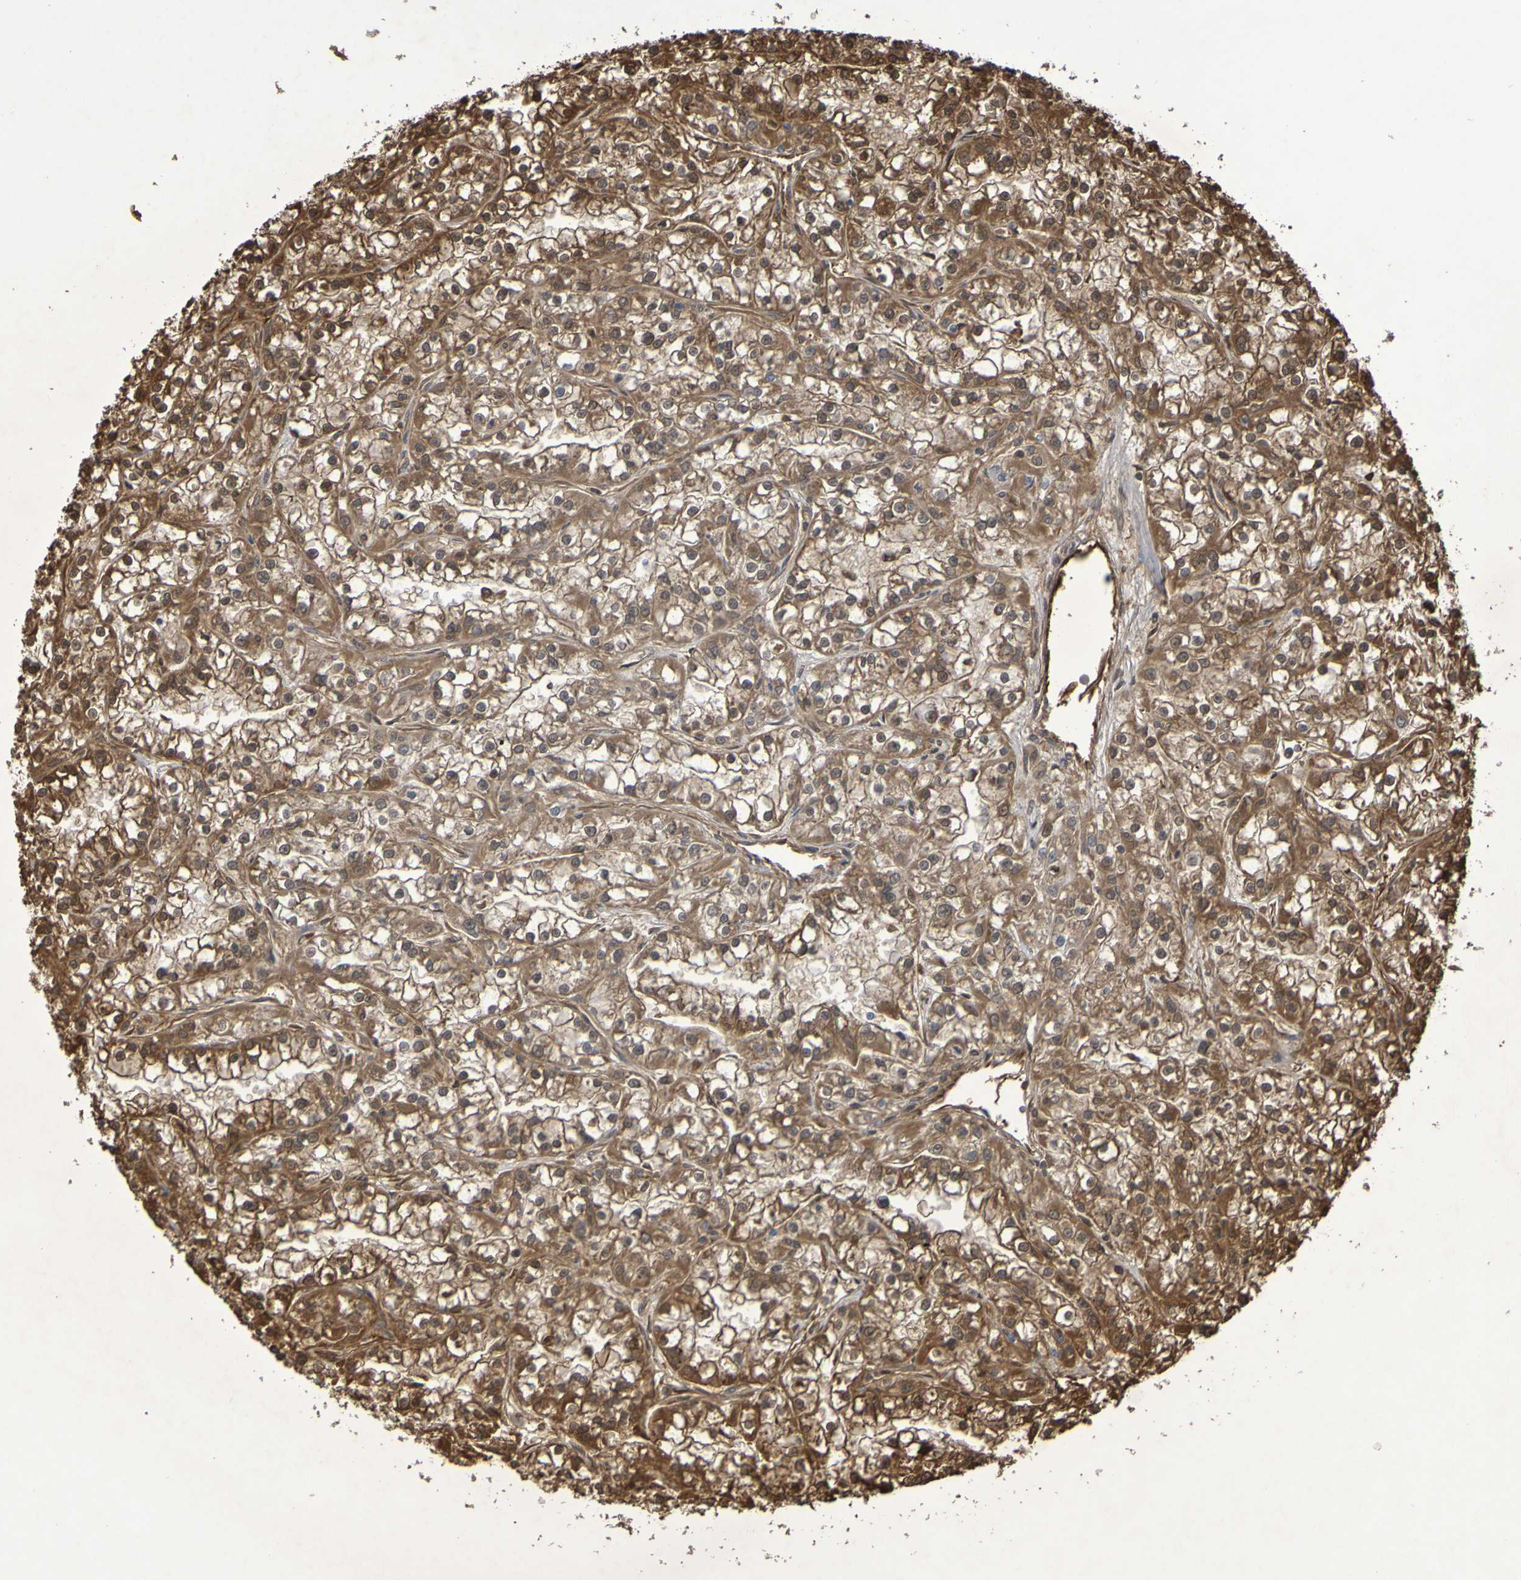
{"staining": {"intensity": "moderate", "quantity": ">75%", "location": "cytoplasmic/membranous,nuclear"}, "tissue": "renal cancer", "cell_type": "Tumor cells", "image_type": "cancer", "snomed": [{"axis": "morphology", "description": "Adenocarcinoma, NOS"}, {"axis": "topography", "description": "Kidney"}], "caption": "IHC (DAB (3,3'-diaminobenzidine)) staining of human renal cancer (adenocarcinoma) reveals moderate cytoplasmic/membranous and nuclear protein expression in approximately >75% of tumor cells. (brown staining indicates protein expression, while blue staining denotes nuclei).", "gene": "SERPINB6", "patient": {"sex": "female", "age": 52}}